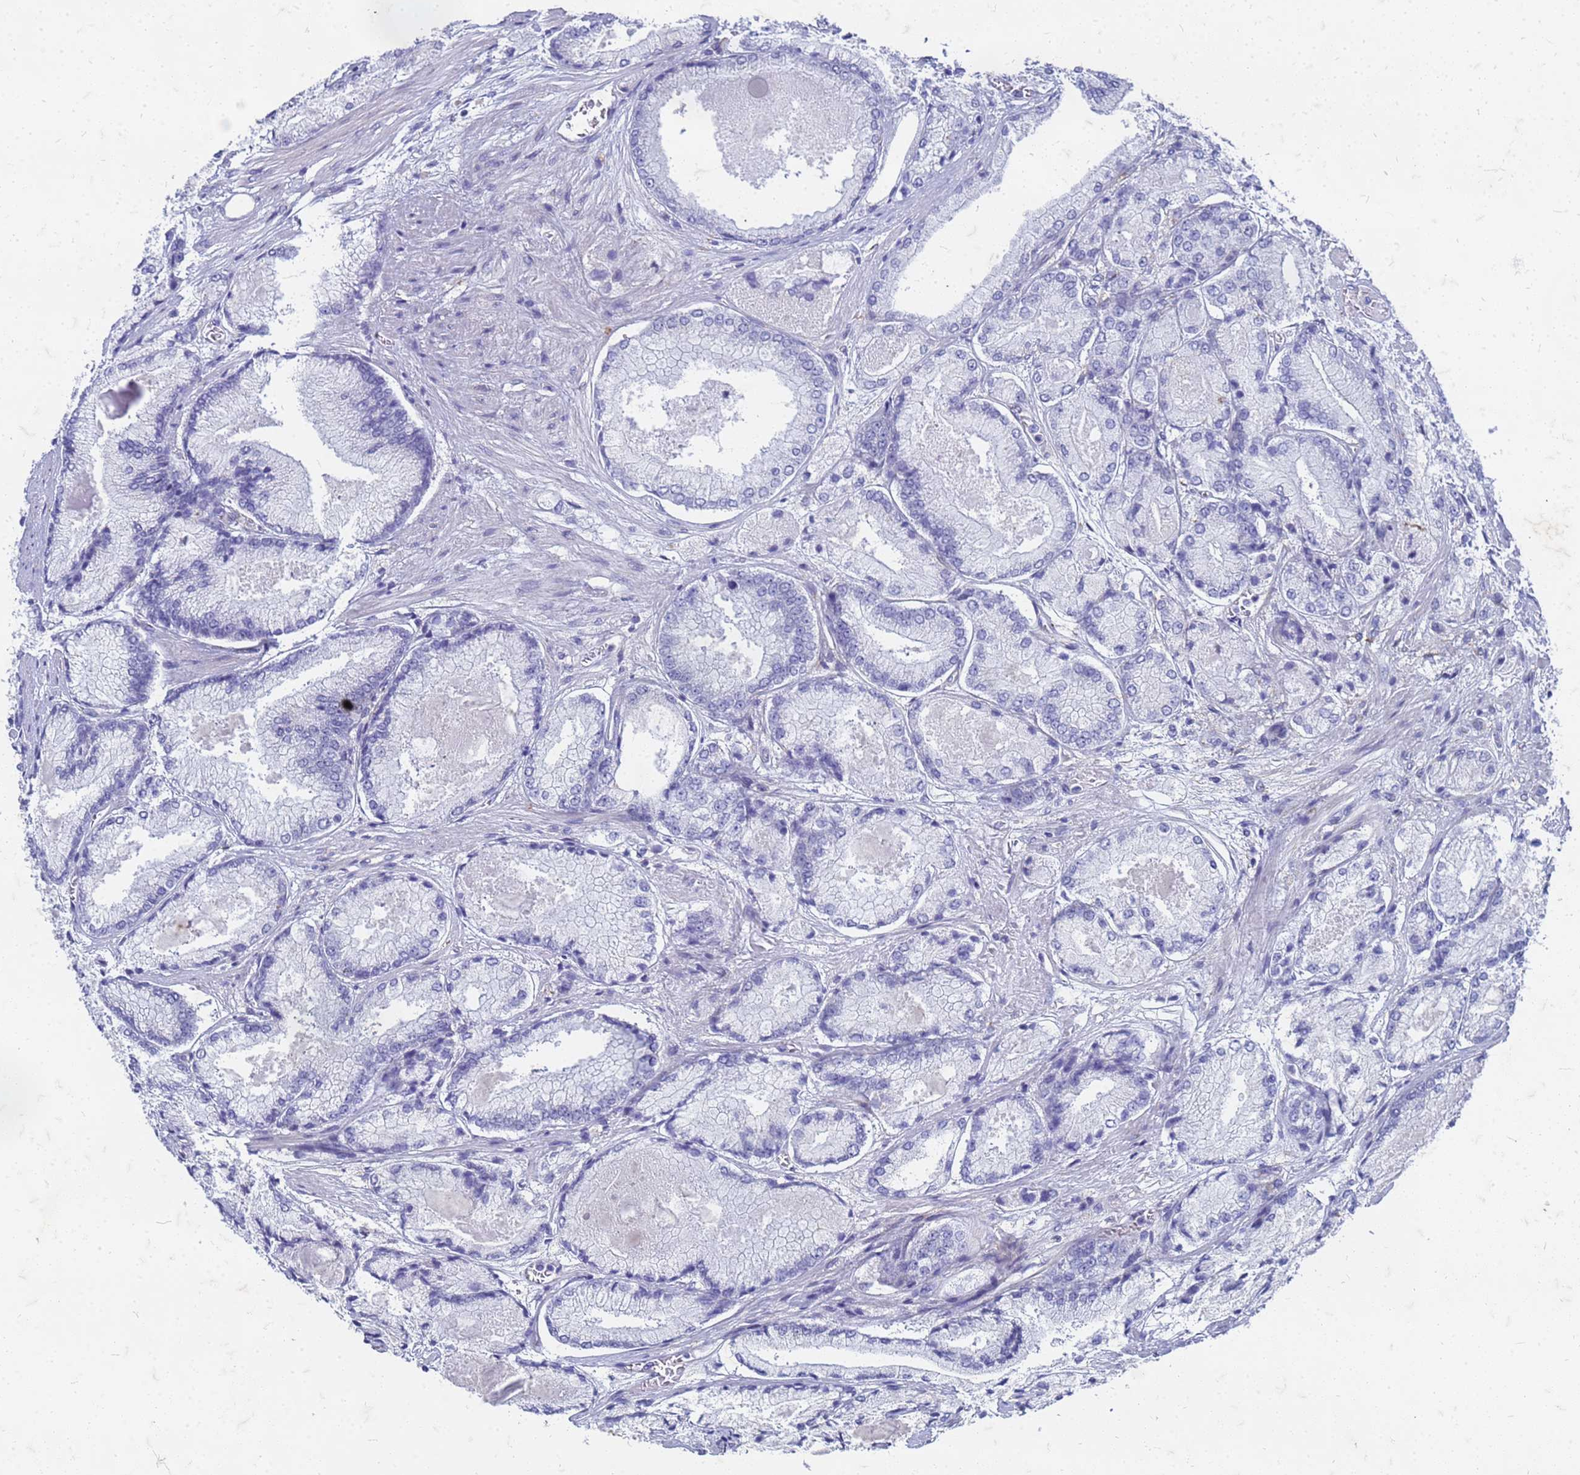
{"staining": {"intensity": "negative", "quantity": "none", "location": "none"}, "tissue": "prostate cancer", "cell_type": "Tumor cells", "image_type": "cancer", "snomed": [{"axis": "morphology", "description": "Adenocarcinoma, Low grade"}, {"axis": "topography", "description": "Prostate"}], "caption": "Tumor cells show no significant protein expression in prostate cancer (low-grade adenocarcinoma). Brightfield microscopy of immunohistochemistry (IHC) stained with DAB (3,3'-diaminobenzidine) (brown) and hematoxylin (blue), captured at high magnification.", "gene": "TRIM64B", "patient": {"sex": "male", "age": 74}}